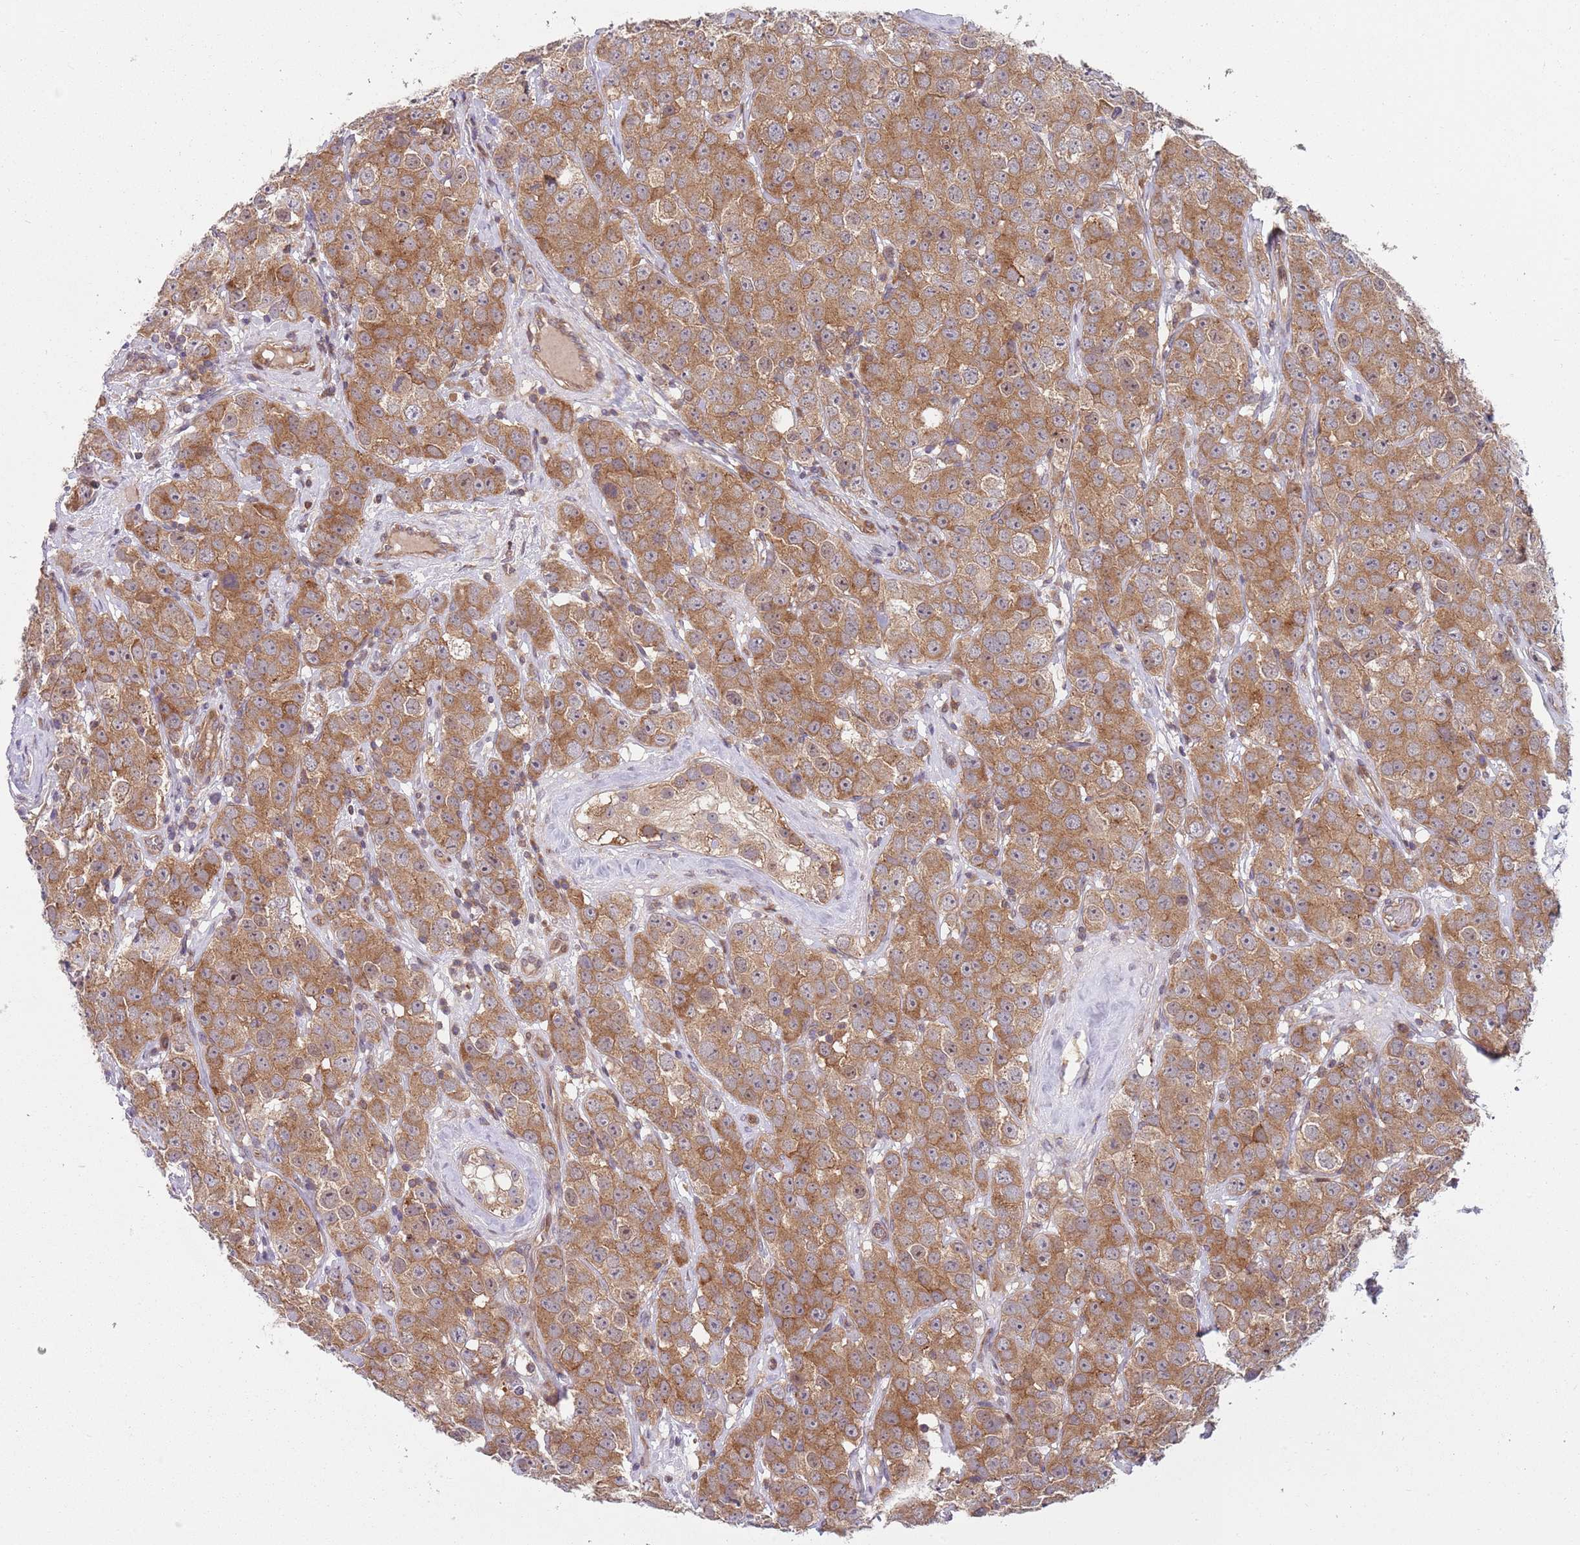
{"staining": {"intensity": "moderate", "quantity": ">75%", "location": "cytoplasmic/membranous"}, "tissue": "testis cancer", "cell_type": "Tumor cells", "image_type": "cancer", "snomed": [{"axis": "morphology", "description": "Seminoma, NOS"}, {"axis": "topography", "description": "Testis"}], "caption": "Moderate cytoplasmic/membranous staining is seen in about >75% of tumor cells in testis seminoma.", "gene": "GGA1", "patient": {"sex": "male", "age": 28}}